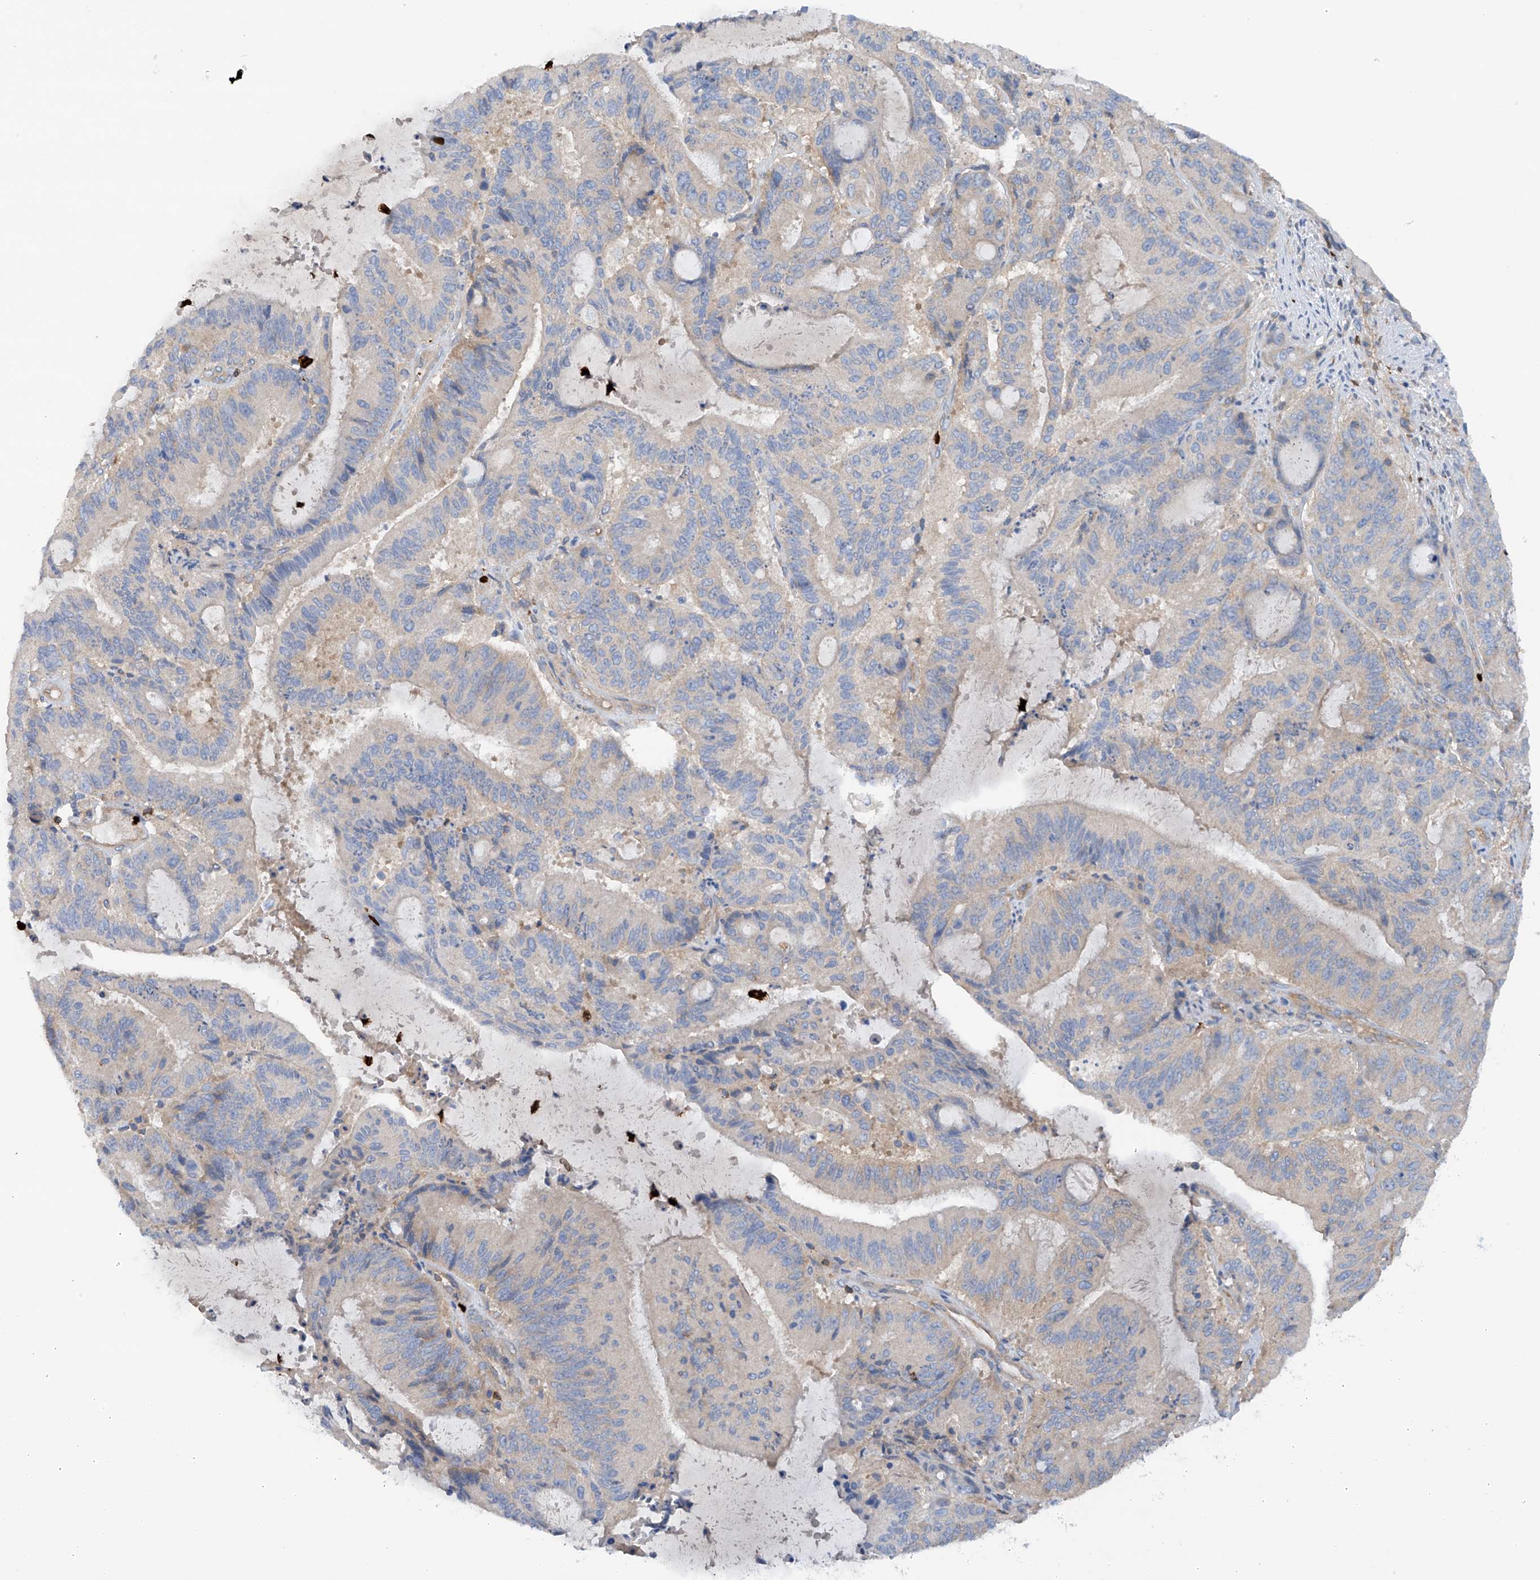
{"staining": {"intensity": "negative", "quantity": "none", "location": "none"}, "tissue": "liver cancer", "cell_type": "Tumor cells", "image_type": "cancer", "snomed": [{"axis": "morphology", "description": "Normal tissue, NOS"}, {"axis": "morphology", "description": "Cholangiocarcinoma"}, {"axis": "topography", "description": "Liver"}, {"axis": "topography", "description": "Peripheral nerve tissue"}], "caption": "An IHC micrograph of liver cholangiocarcinoma is shown. There is no staining in tumor cells of liver cholangiocarcinoma.", "gene": "PHACTR2", "patient": {"sex": "female", "age": 73}}